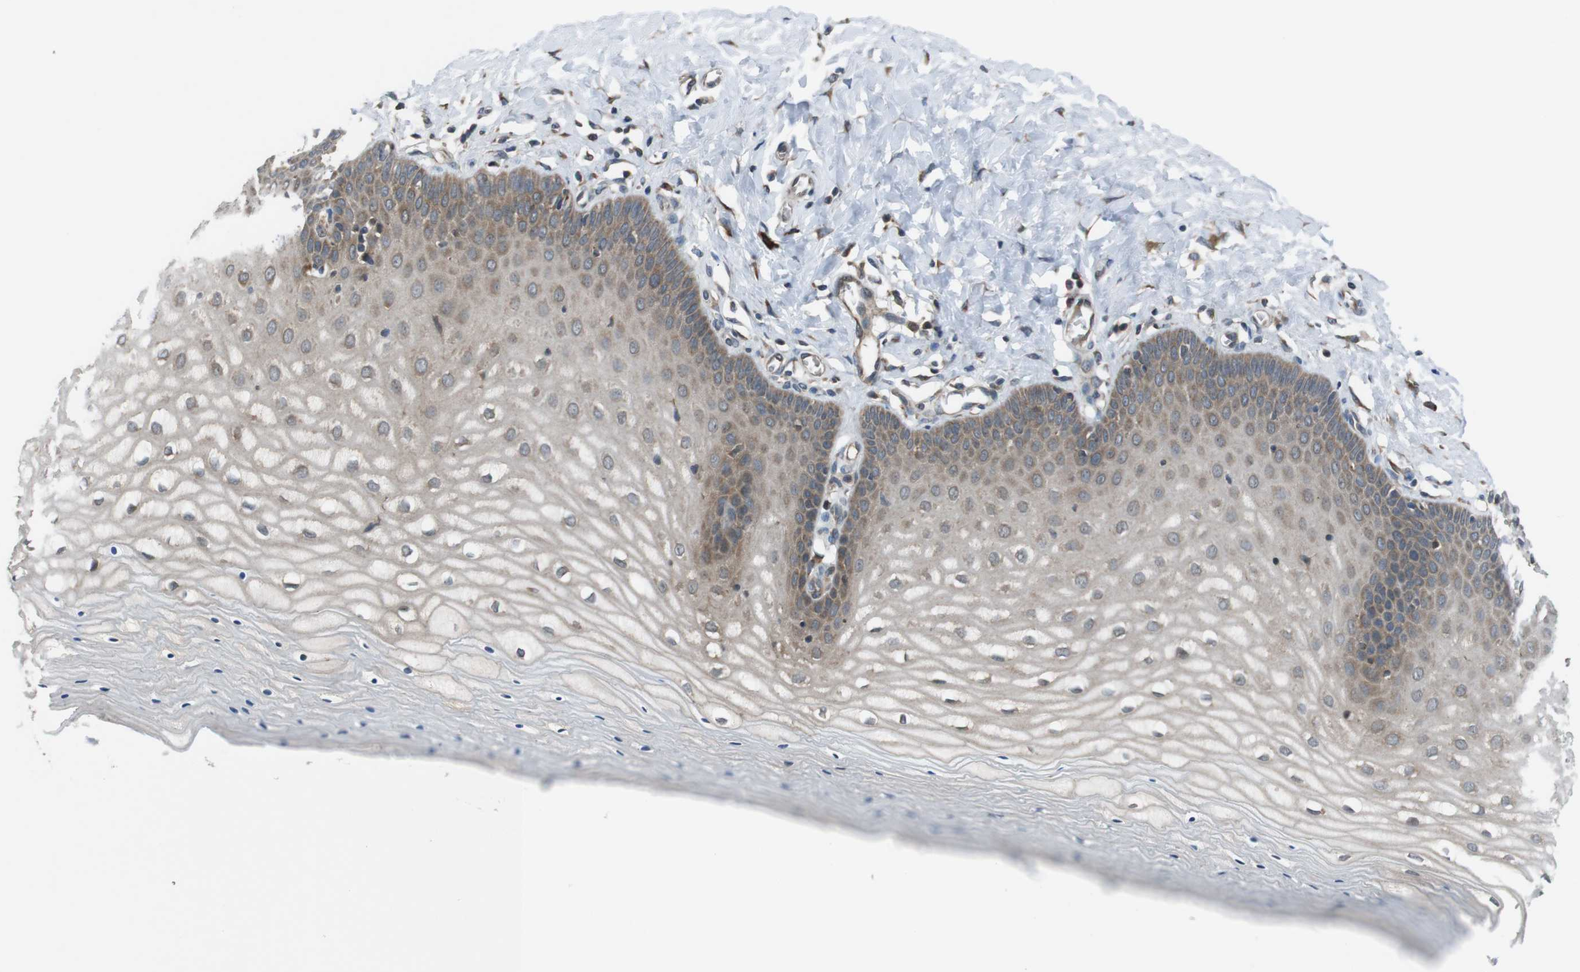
{"staining": {"intensity": "strong", "quantity": ">75%", "location": "cytoplasmic/membranous"}, "tissue": "cervix", "cell_type": "Glandular cells", "image_type": "normal", "snomed": [{"axis": "morphology", "description": "Normal tissue, NOS"}, {"axis": "topography", "description": "Cervix"}], "caption": "Immunohistochemistry of normal human cervix demonstrates high levels of strong cytoplasmic/membranous expression in about >75% of glandular cells. The protein is shown in brown color, while the nuclei are stained blue.", "gene": "SSR3", "patient": {"sex": "female", "age": 55}}